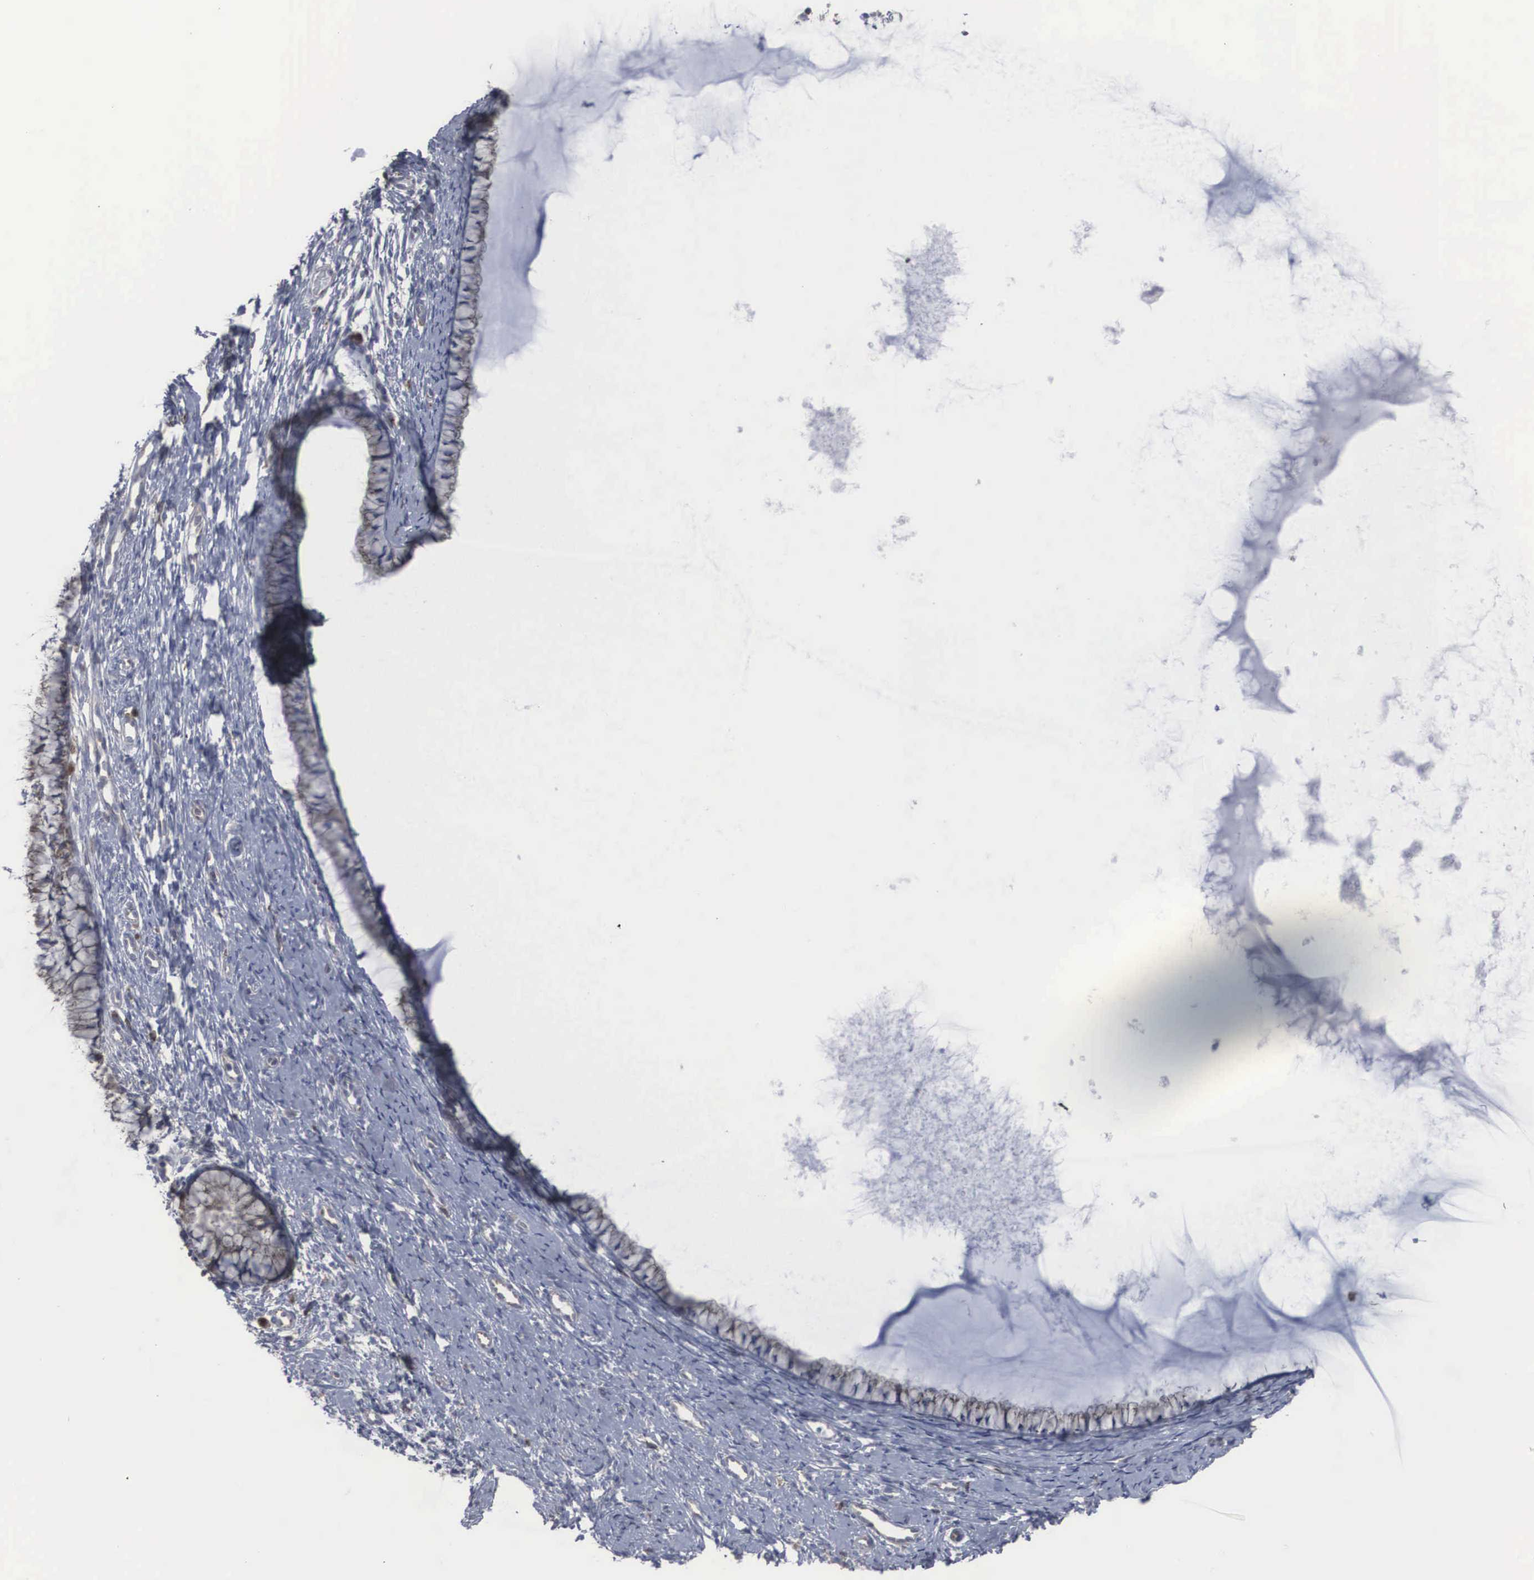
{"staining": {"intensity": "weak", "quantity": "25%-75%", "location": "cytoplasmic/membranous"}, "tissue": "cervix", "cell_type": "Glandular cells", "image_type": "normal", "snomed": [{"axis": "morphology", "description": "Normal tissue, NOS"}, {"axis": "topography", "description": "Cervix"}], "caption": "Normal cervix was stained to show a protein in brown. There is low levels of weak cytoplasmic/membranous staining in approximately 25%-75% of glandular cells. (IHC, brightfield microscopy, high magnification).", "gene": "CTAGE15", "patient": {"sex": "female", "age": 82}}